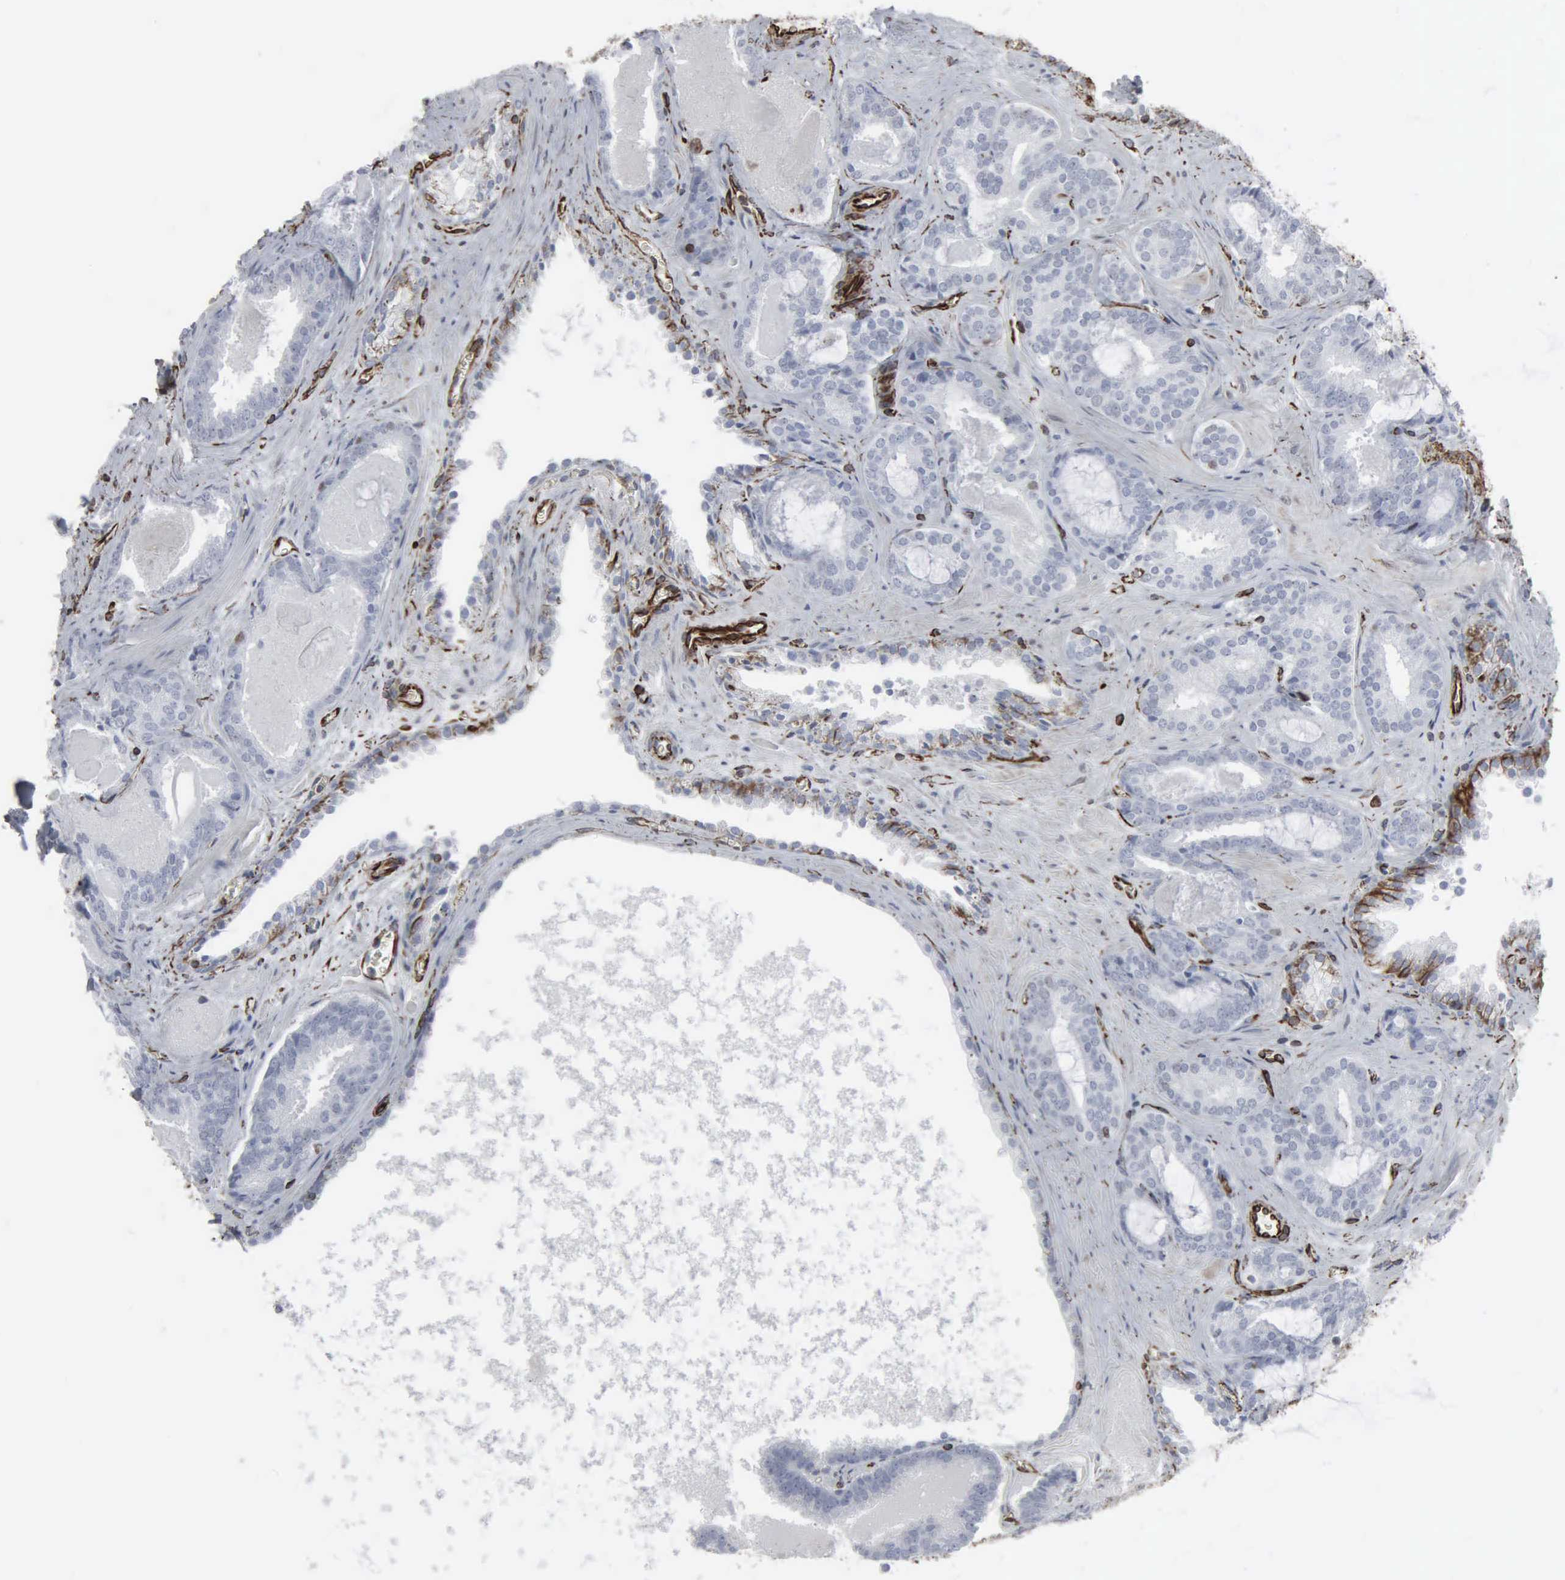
{"staining": {"intensity": "weak", "quantity": "<25%", "location": "nuclear"}, "tissue": "prostate cancer", "cell_type": "Tumor cells", "image_type": "cancer", "snomed": [{"axis": "morphology", "description": "Adenocarcinoma, Medium grade"}, {"axis": "topography", "description": "Prostate"}], "caption": "The histopathology image shows no staining of tumor cells in prostate cancer (medium-grade adenocarcinoma).", "gene": "CCNE1", "patient": {"sex": "male", "age": 64}}